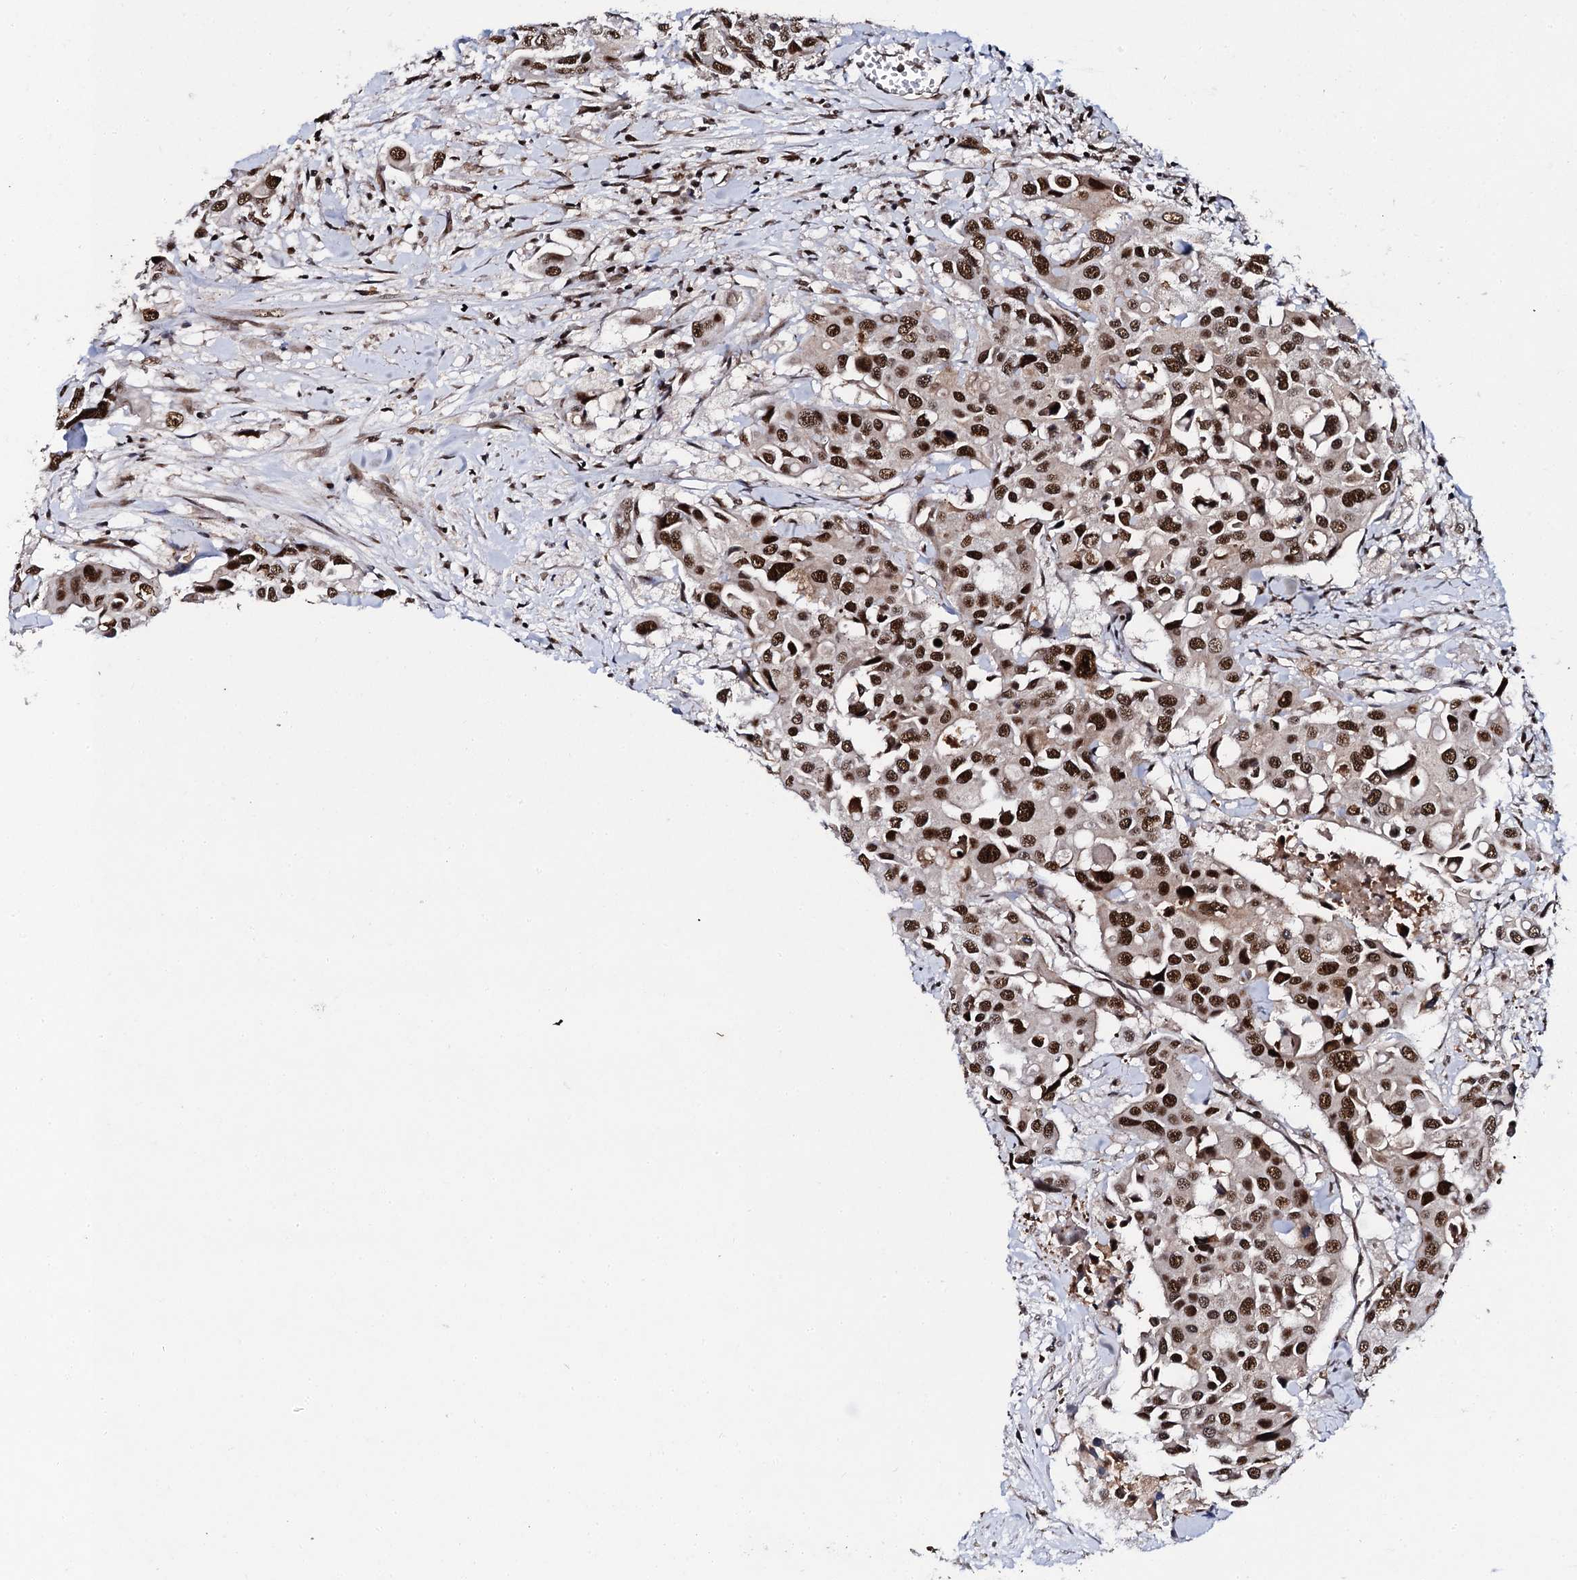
{"staining": {"intensity": "strong", "quantity": ">75%", "location": "nuclear"}, "tissue": "colorectal cancer", "cell_type": "Tumor cells", "image_type": "cancer", "snomed": [{"axis": "morphology", "description": "Adenocarcinoma, NOS"}, {"axis": "topography", "description": "Colon"}], "caption": "Human adenocarcinoma (colorectal) stained with a brown dye displays strong nuclear positive staining in approximately >75% of tumor cells.", "gene": "CSTF3", "patient": {"sex": "male", "age": 77}}